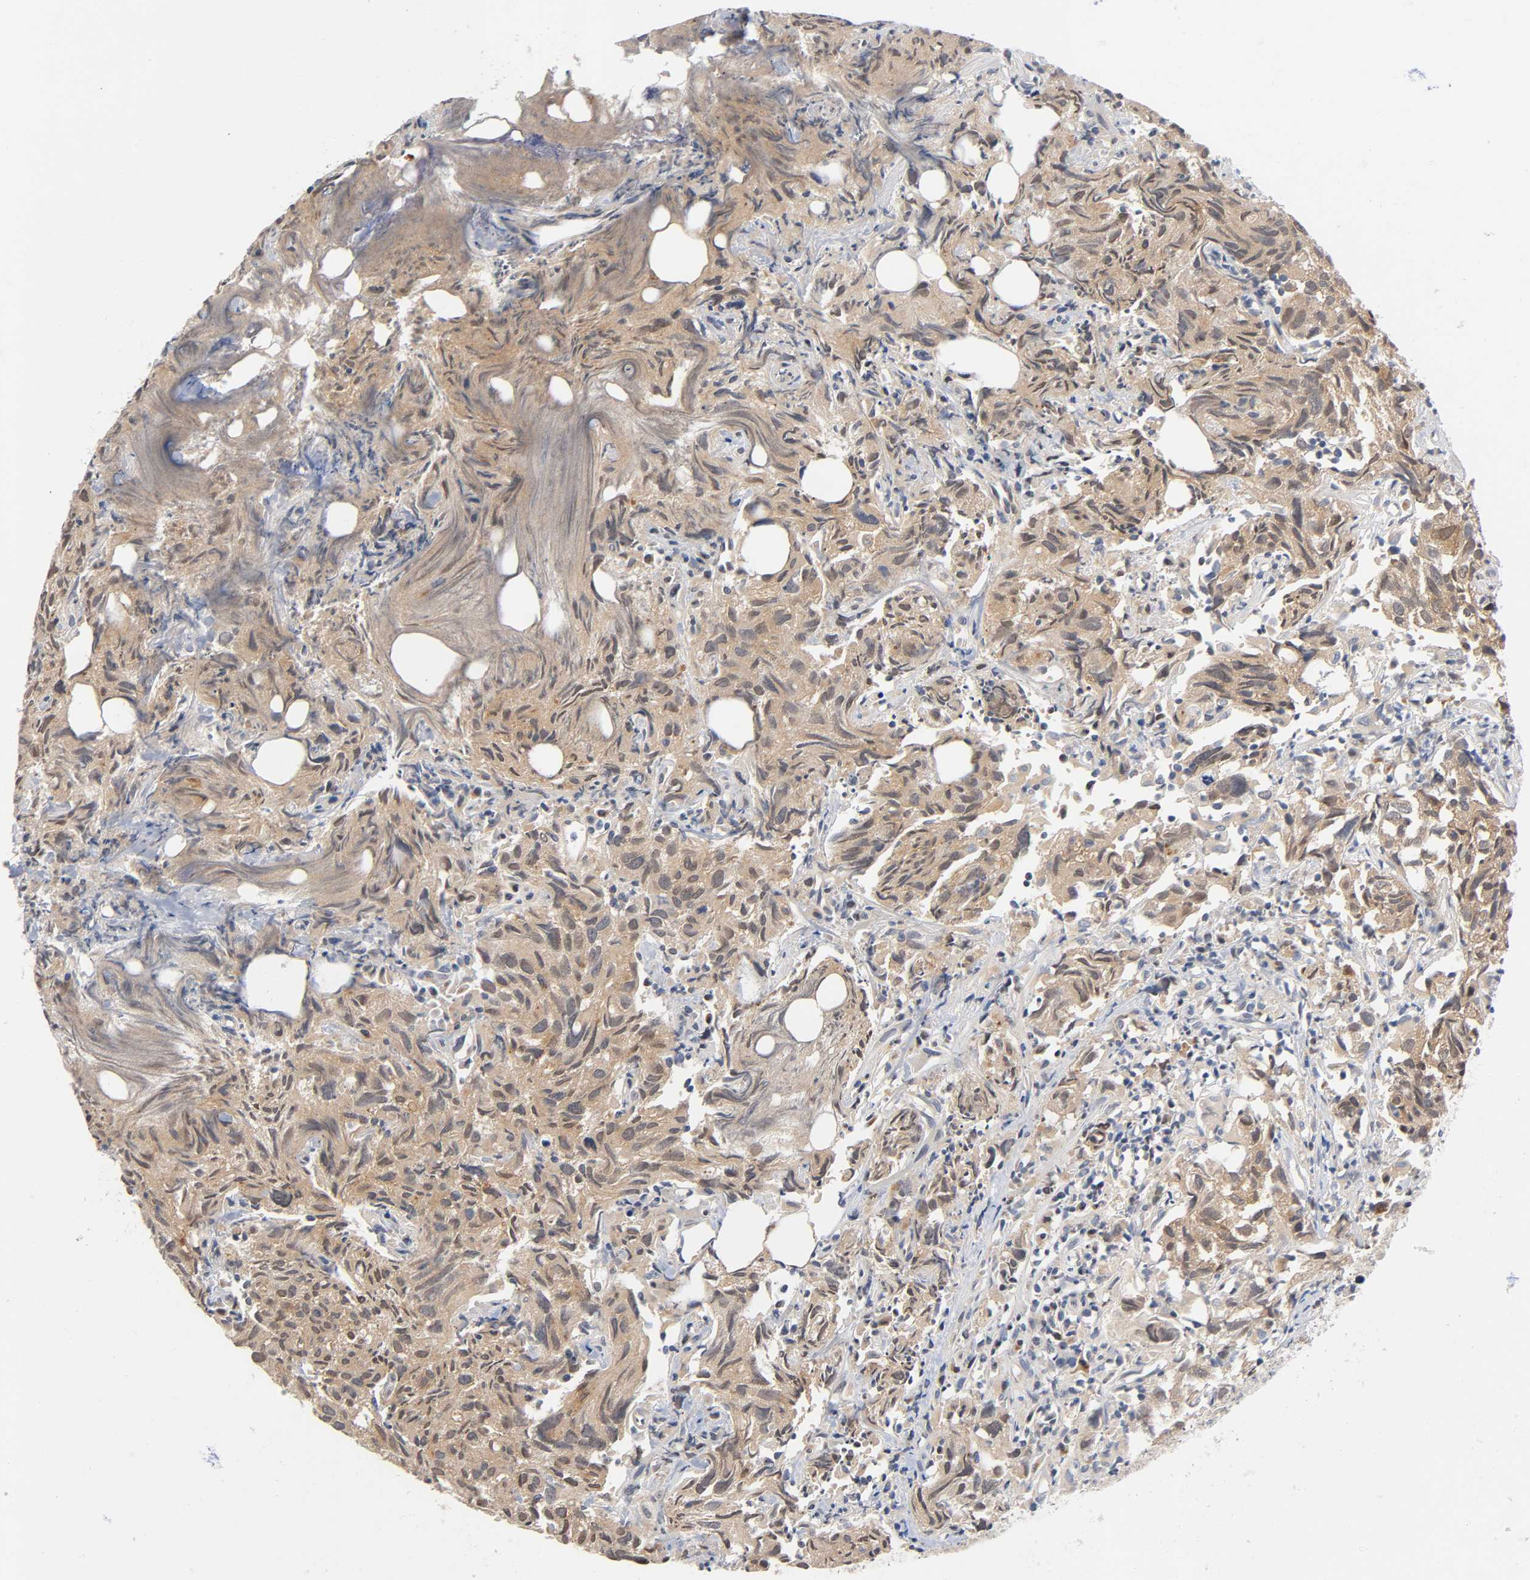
{"staining": {"intensity": "moderate", "quantity": ">75%", "location": "cytoplasmic/membranous"}, "tissue": "urothelial cancer", "cell_type": "Tumor cells", "image_type": "cancer", "snomed": [{"axis": "morphology", "description": "Urothelial carcinoma, High grade"}, {"axis": "topography", "description": "Urinary bladder"}], "caption": "Urothelial cancer stained with a brown dye demonstrates moderate cytoplasmic/membranous positive expression in about >75% of tumor cells.", "gene": "PRKAB1", "patient": {"sex": "female", "age": 75}}